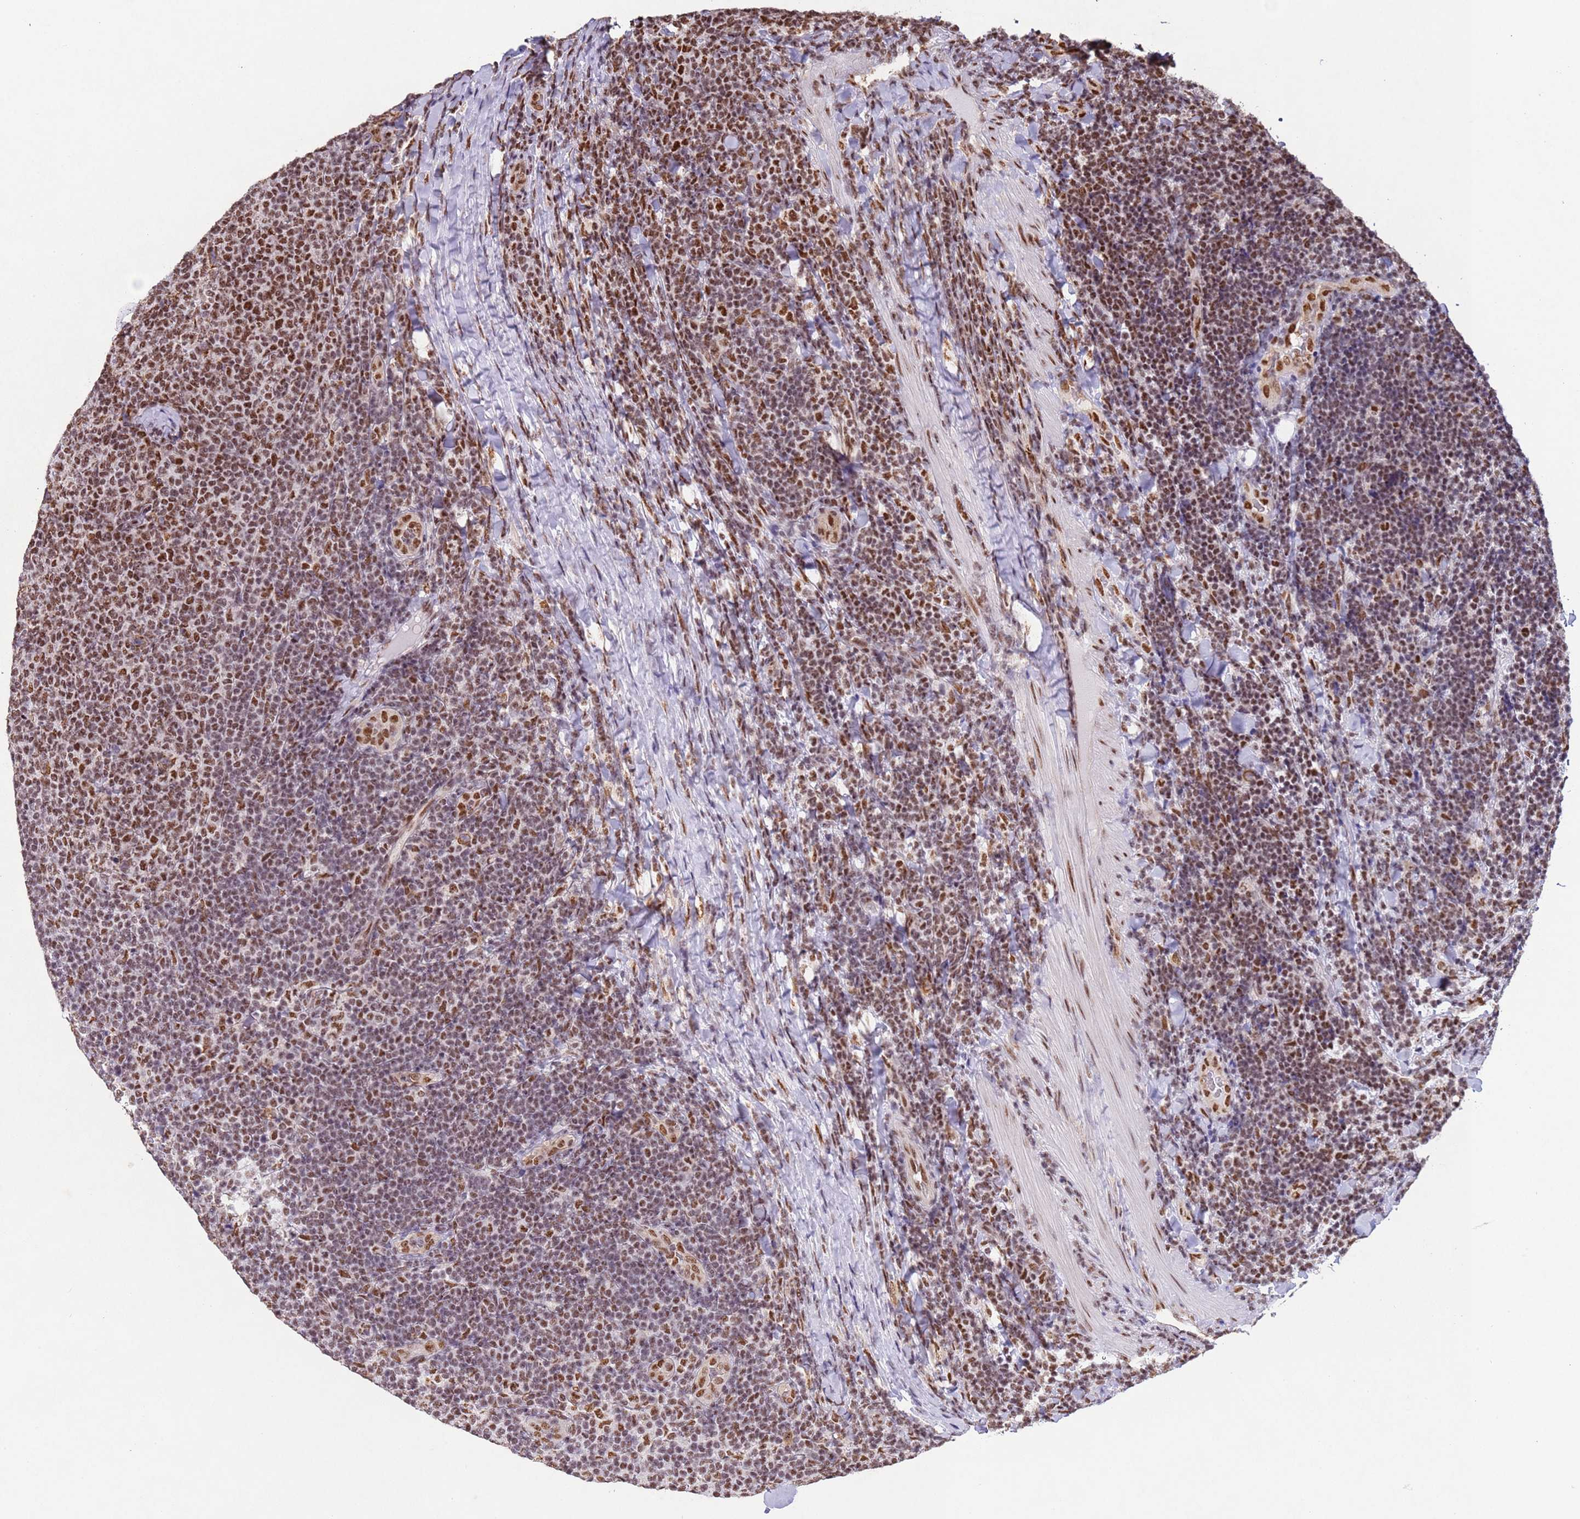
{"staining": {"intensity": "moderate", "quantity": ">75%", "location": "nuclear"}, "tissue": "lymphoma", "cell_type": "Tumor cells", "image_type": "cancer", "snomed": [{"axis": "morphology", "description": "Malignant lymphoma, non-Hodgkin's type, Low grade"}, {"axis": "topography", "description": "Lymph node"}], "caption": "Lymphoma stained with a protein marker reveals moderate staining in tumor cells.", "gene": "ESF1", "patient": {"sex": "male", "age": 66}}